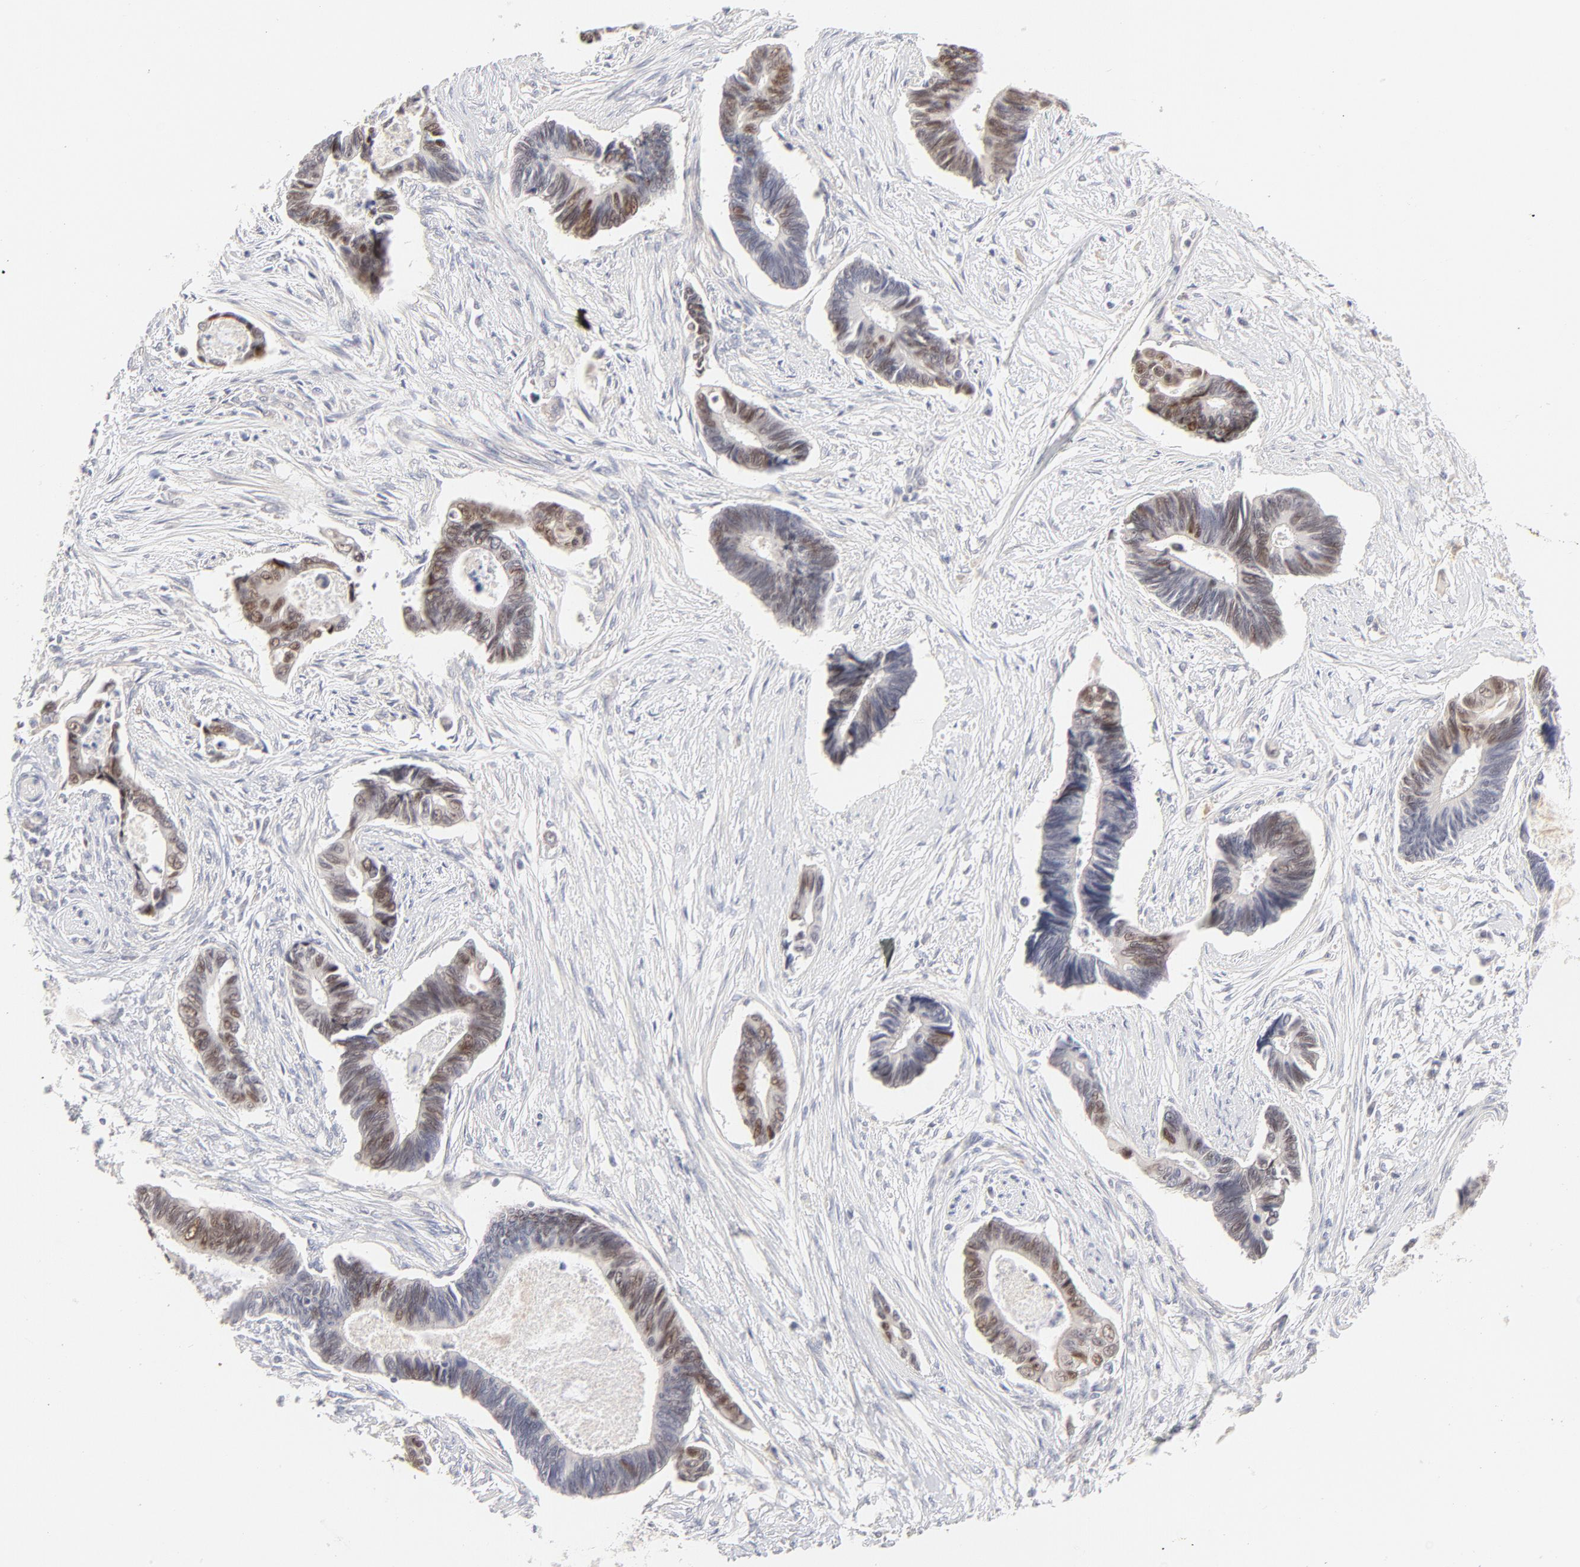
{"staining": {"intensity": "moderate", "quantity": "25%-75%", "location": "nuclear"}, "tissue": "pancreatic cancer", "cell_type": "Tumor cells", "image_type": "cancer", "snomed": [{"axis": "morphology", "description": "Adenocarcinoma, NOS"}, {"axis": "topography", "description": "Pancreas"}], "caption": "DAB immunohistochemical staining of human pancreatic cancer demonstrates moderate nuclear protein positivity in approximately 25%-75% of tumor cells.", "gene": "ELF3", "patient": {"sex": "female", "age": 70}}